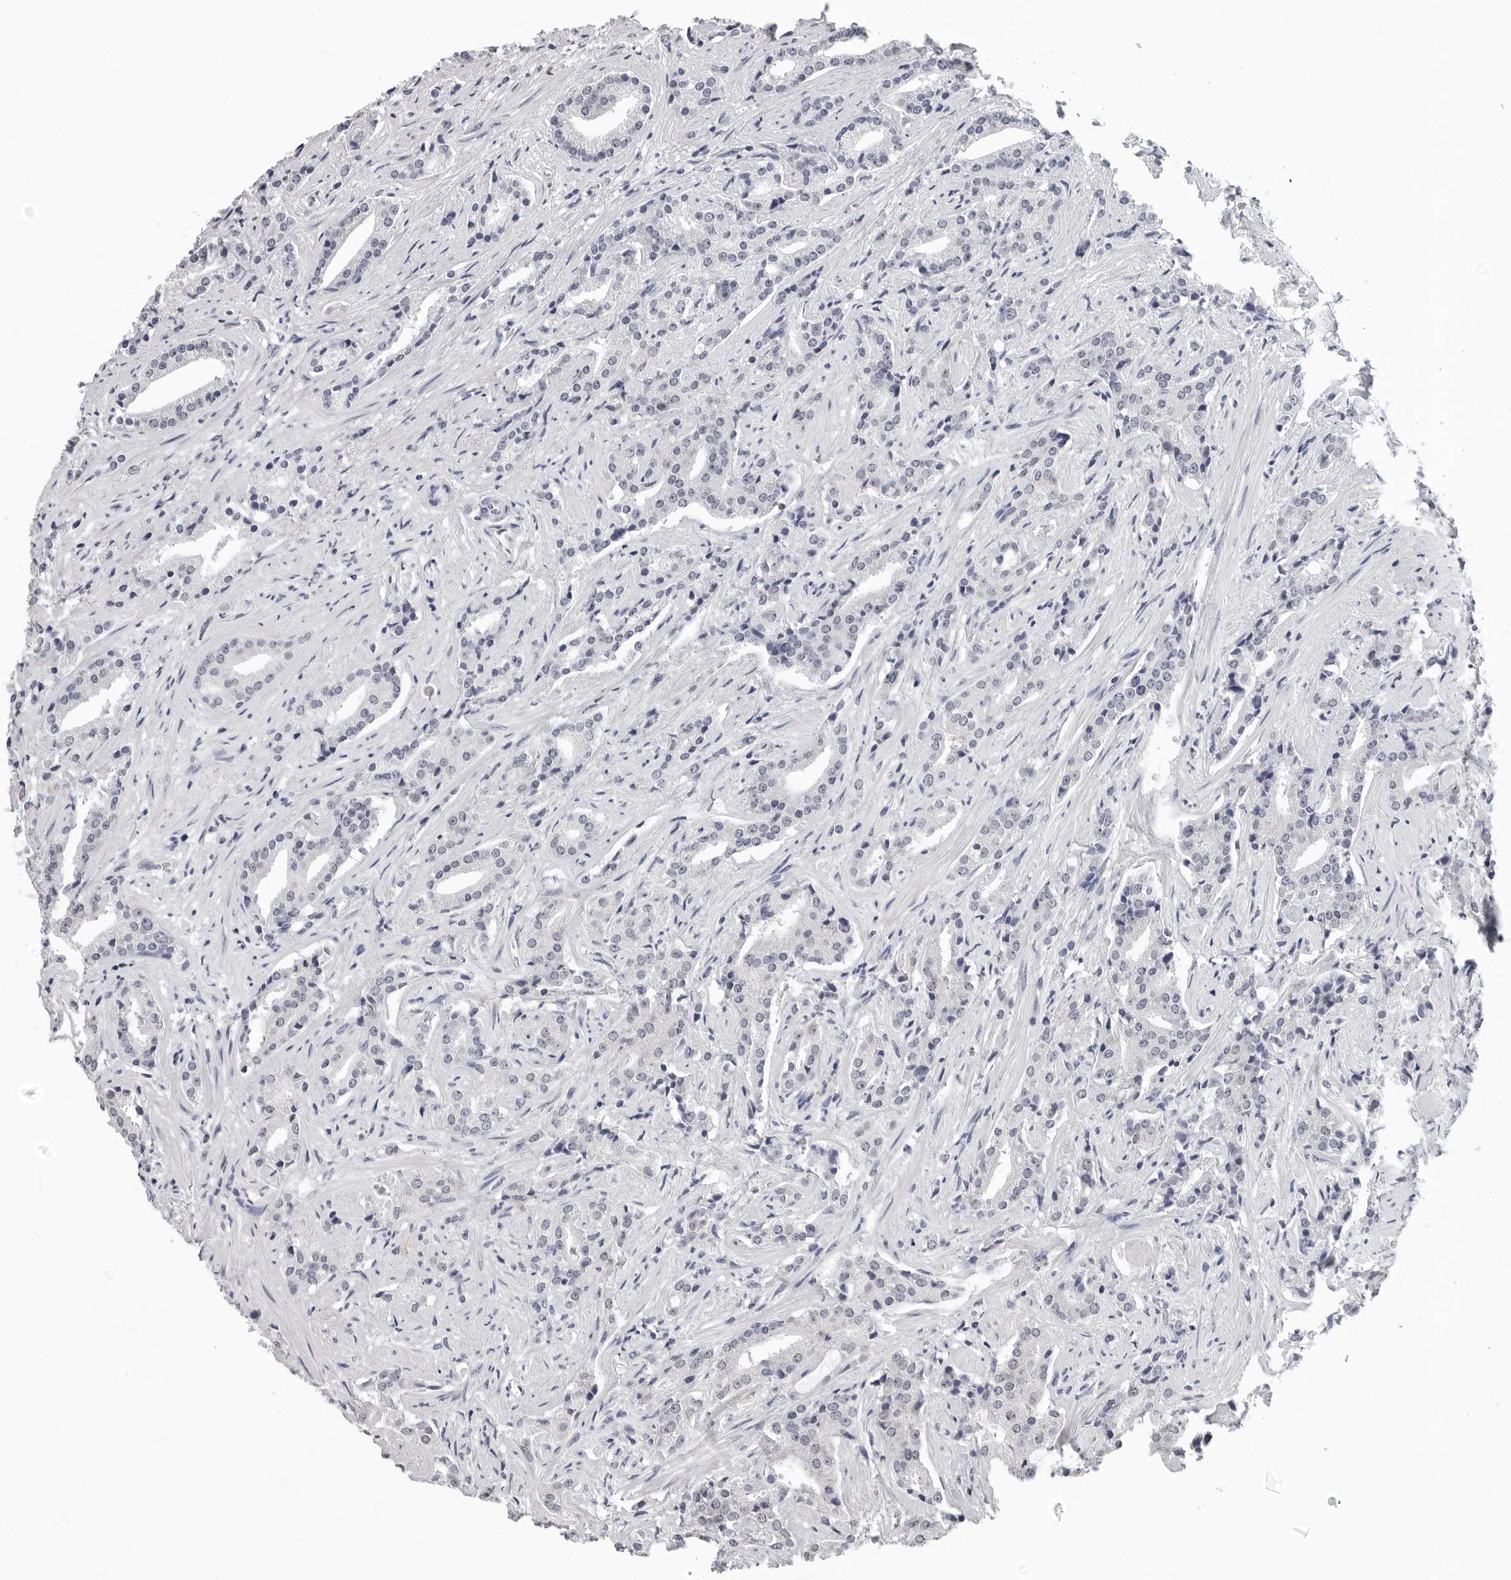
{"staining": {"intensity": "negative", "quantity": "none", "location": "none"}, "tissue": "prostate cancer", "cell_type": "Tumor cells", "image_type": "cancer", "snomed": [{"axis": "morphology", "description": "Adenocarcinoma, Low grade"}, {"axis": "topography", "description": "Prostate"}], "caption": "Immunohistochemical staining of human prostate cancer (adenocarcinoma (low-grade)) displays no significant positivity in tumor cells.", "gene": "TRMT13", "patient": {"sex": "male", "age": 67}}